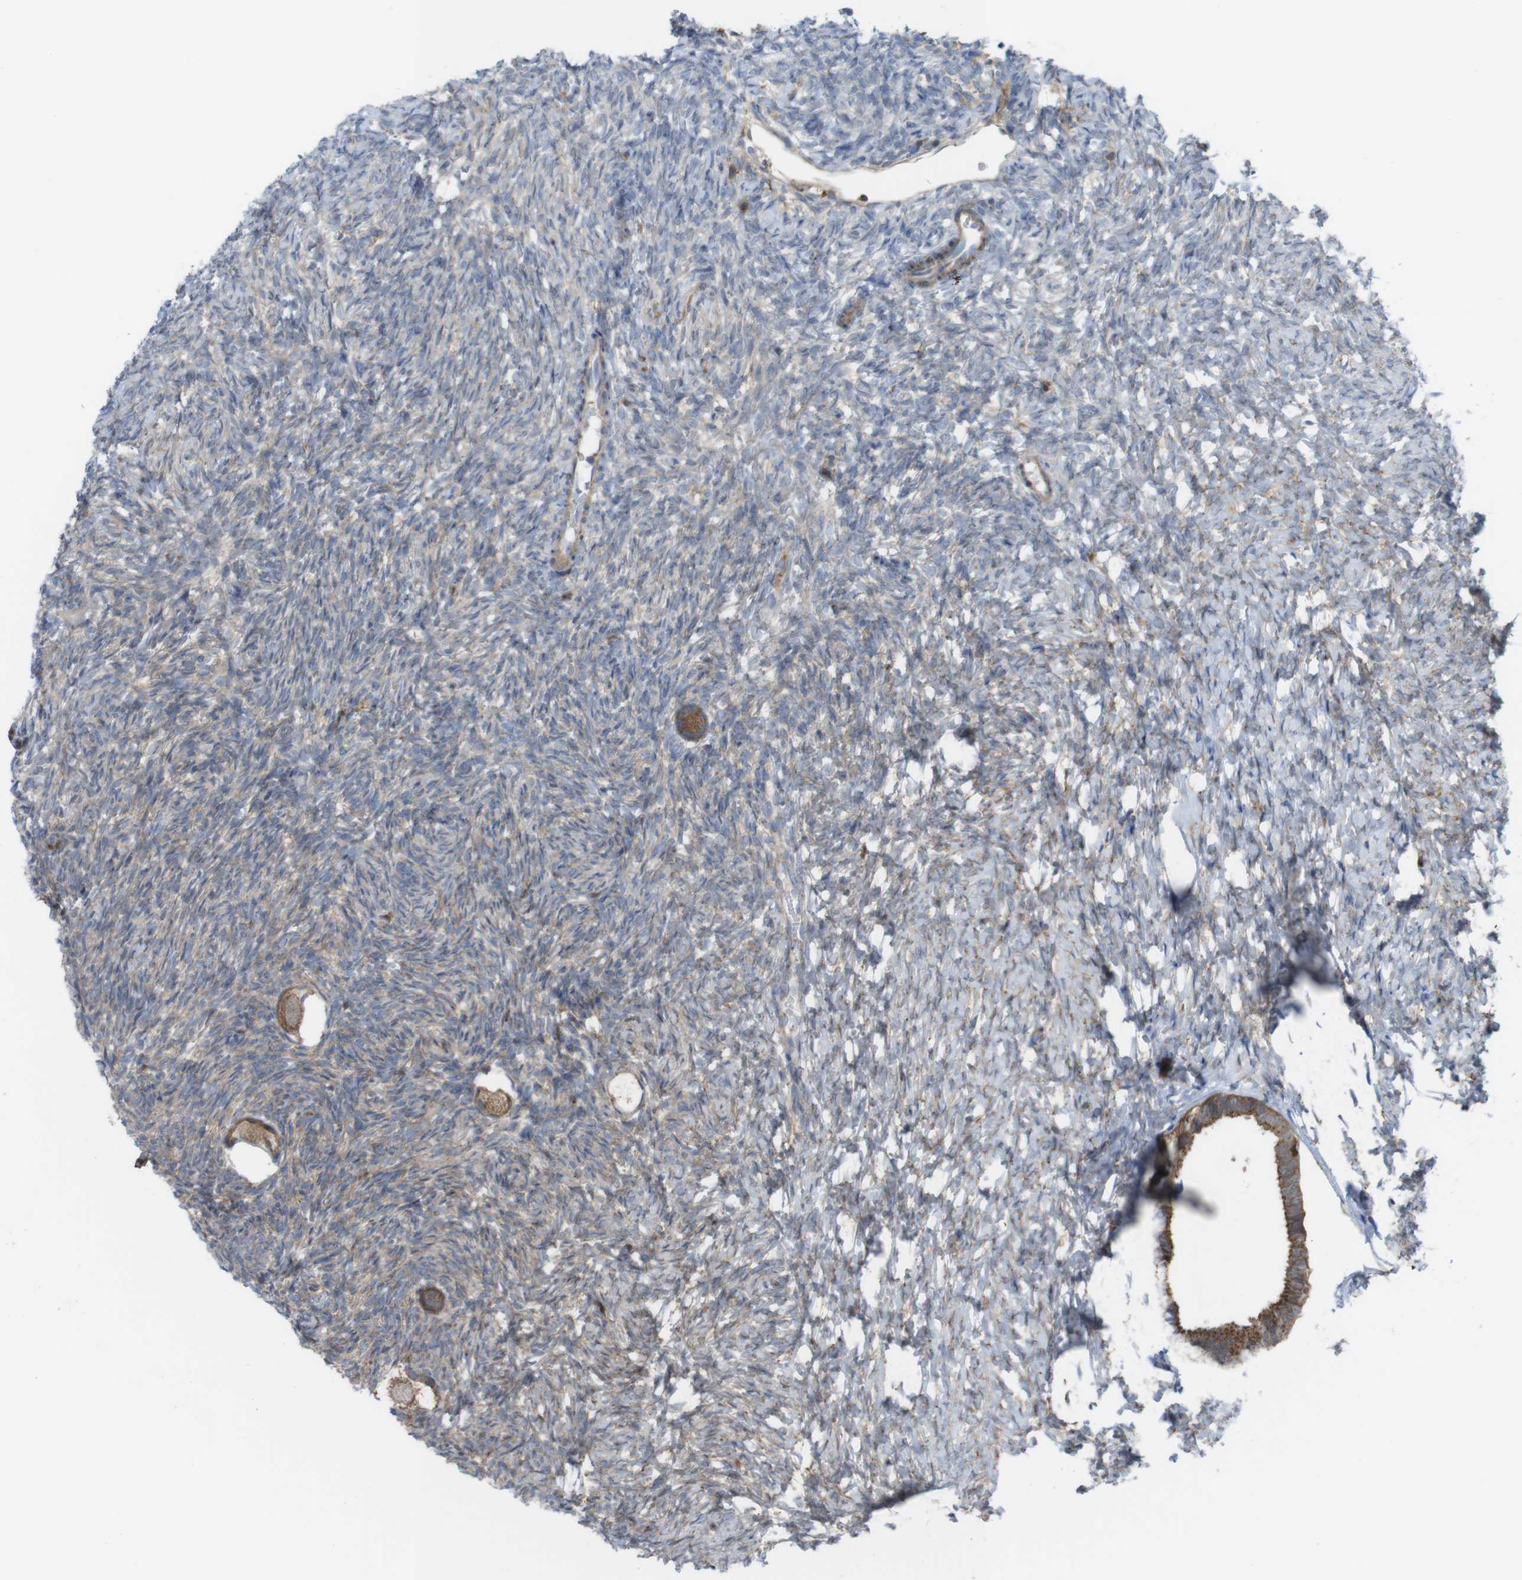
{"staining": {"intensity": "moderate", "quantity": ">75%", "location": "cytoplasmic/membranous"}, "tissue": "ovary", "cell_type": "Follicle cells", "image_type": "normal", "snomed": [{"axis": "morphology", "description": "Normal tissue, NOS"}, {"axis": "topography", "description": "Ovary"}], "caption": "IHC of benign human ovary reveals medium levels of moderate cytoplasmic/membranous expression in approximately >75% of follicle cells. (DAB IHC with brightfield microscopy, high magnification).", "gene": "PRKCD", "patient": {"sex": "female", "age": 35}}